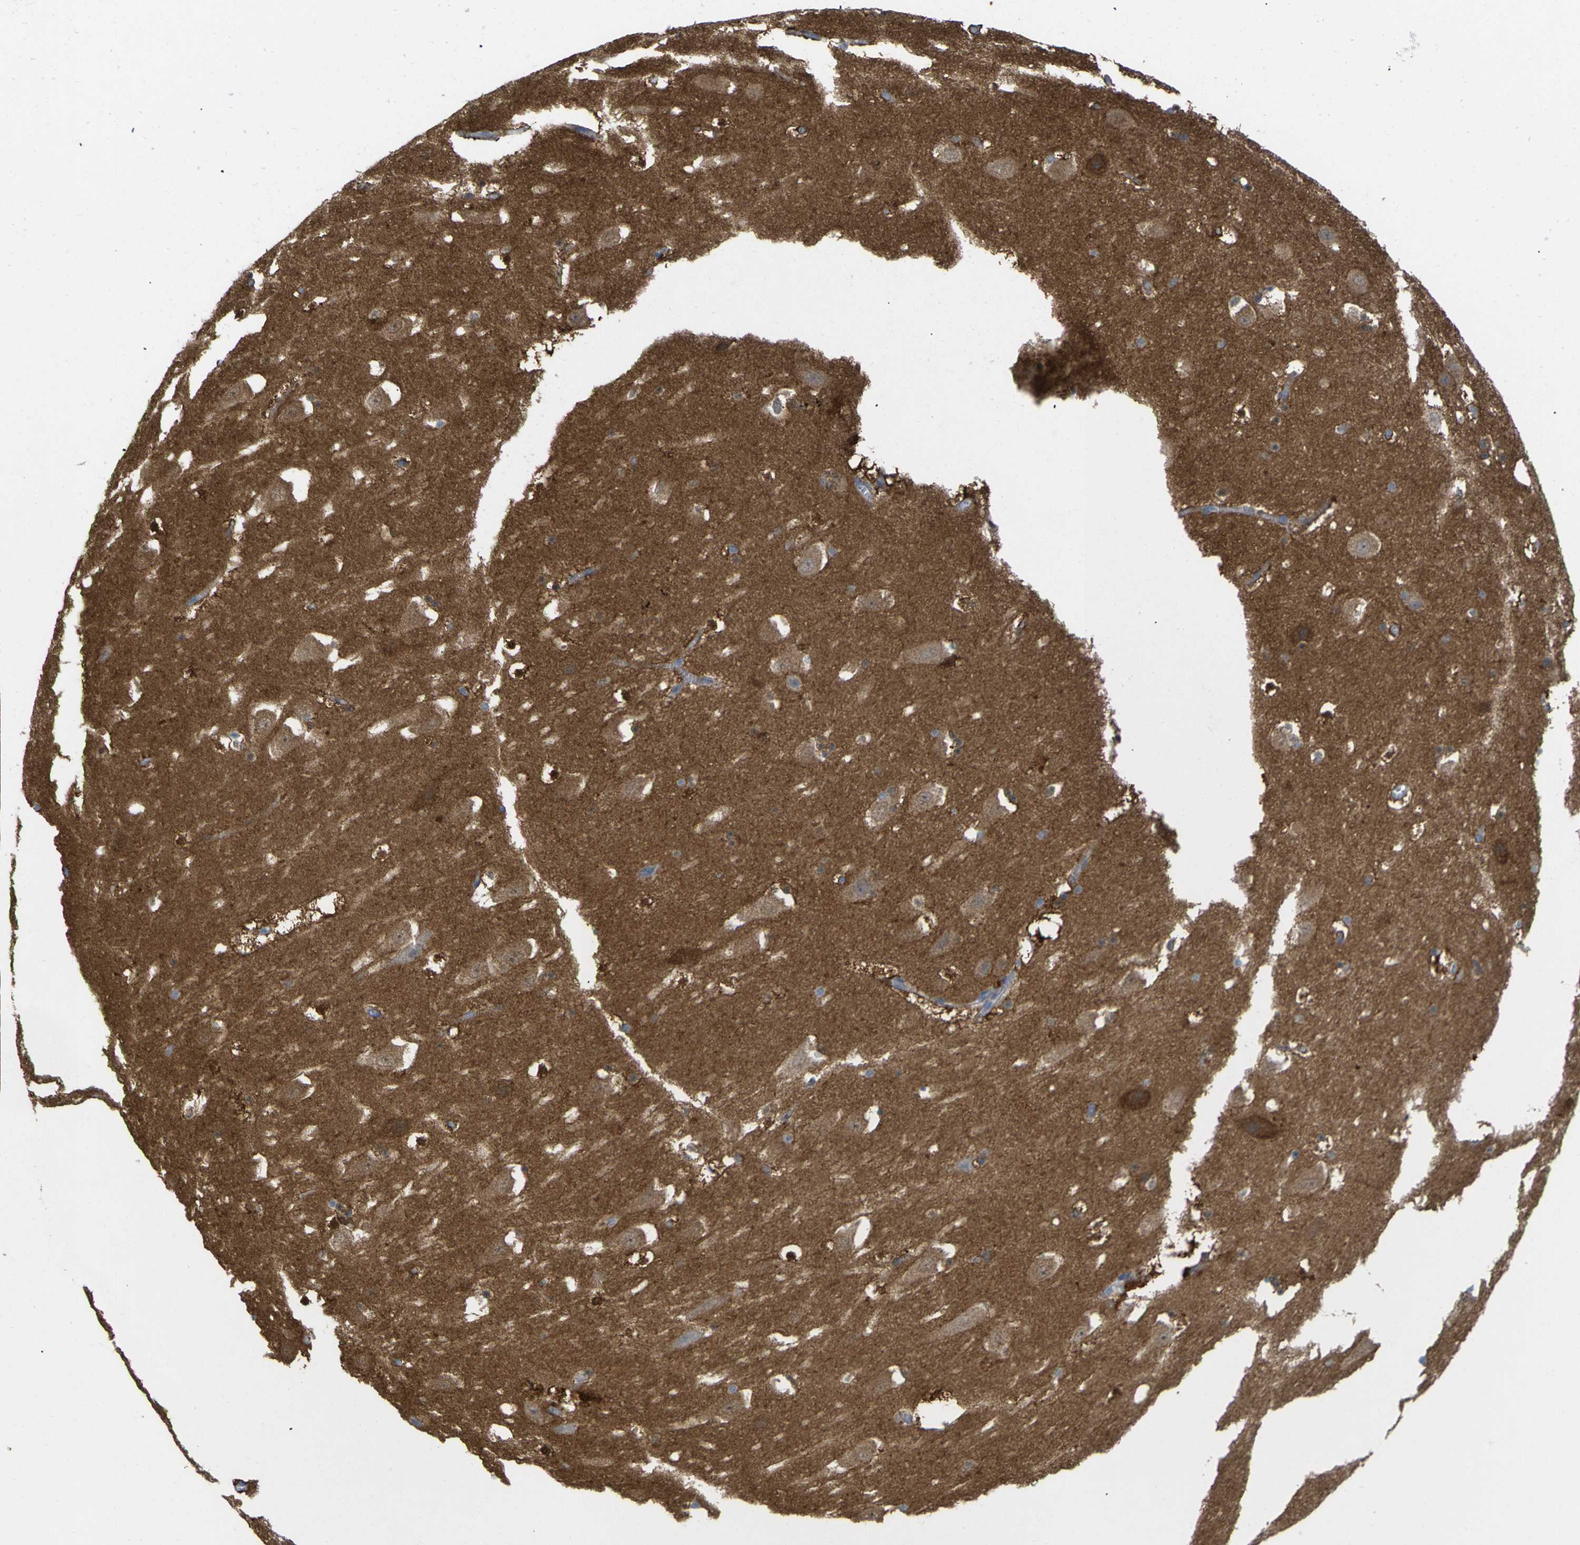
{"staining": {"intensity": "moderate", "quantity": ">75%", "location": "cytoplasmic/membranous"}, "tissue": "hippocampus", "cell_type": "Glial cells", "image_type": "normal", "snomed": [{"axis": "morphology", "description": "Normal tissue, NOS"}, {"axis": "topography", "description": "Hippocampus"}], "caption": "Immunohistochemistry of unremarkable human hippocampus reveals medium levels of moderate cytoplasmic/membranous positivity in about >75% of glial cells.", "gene": "PEBP1", "patient": {"sex": "male", "age": 45}}